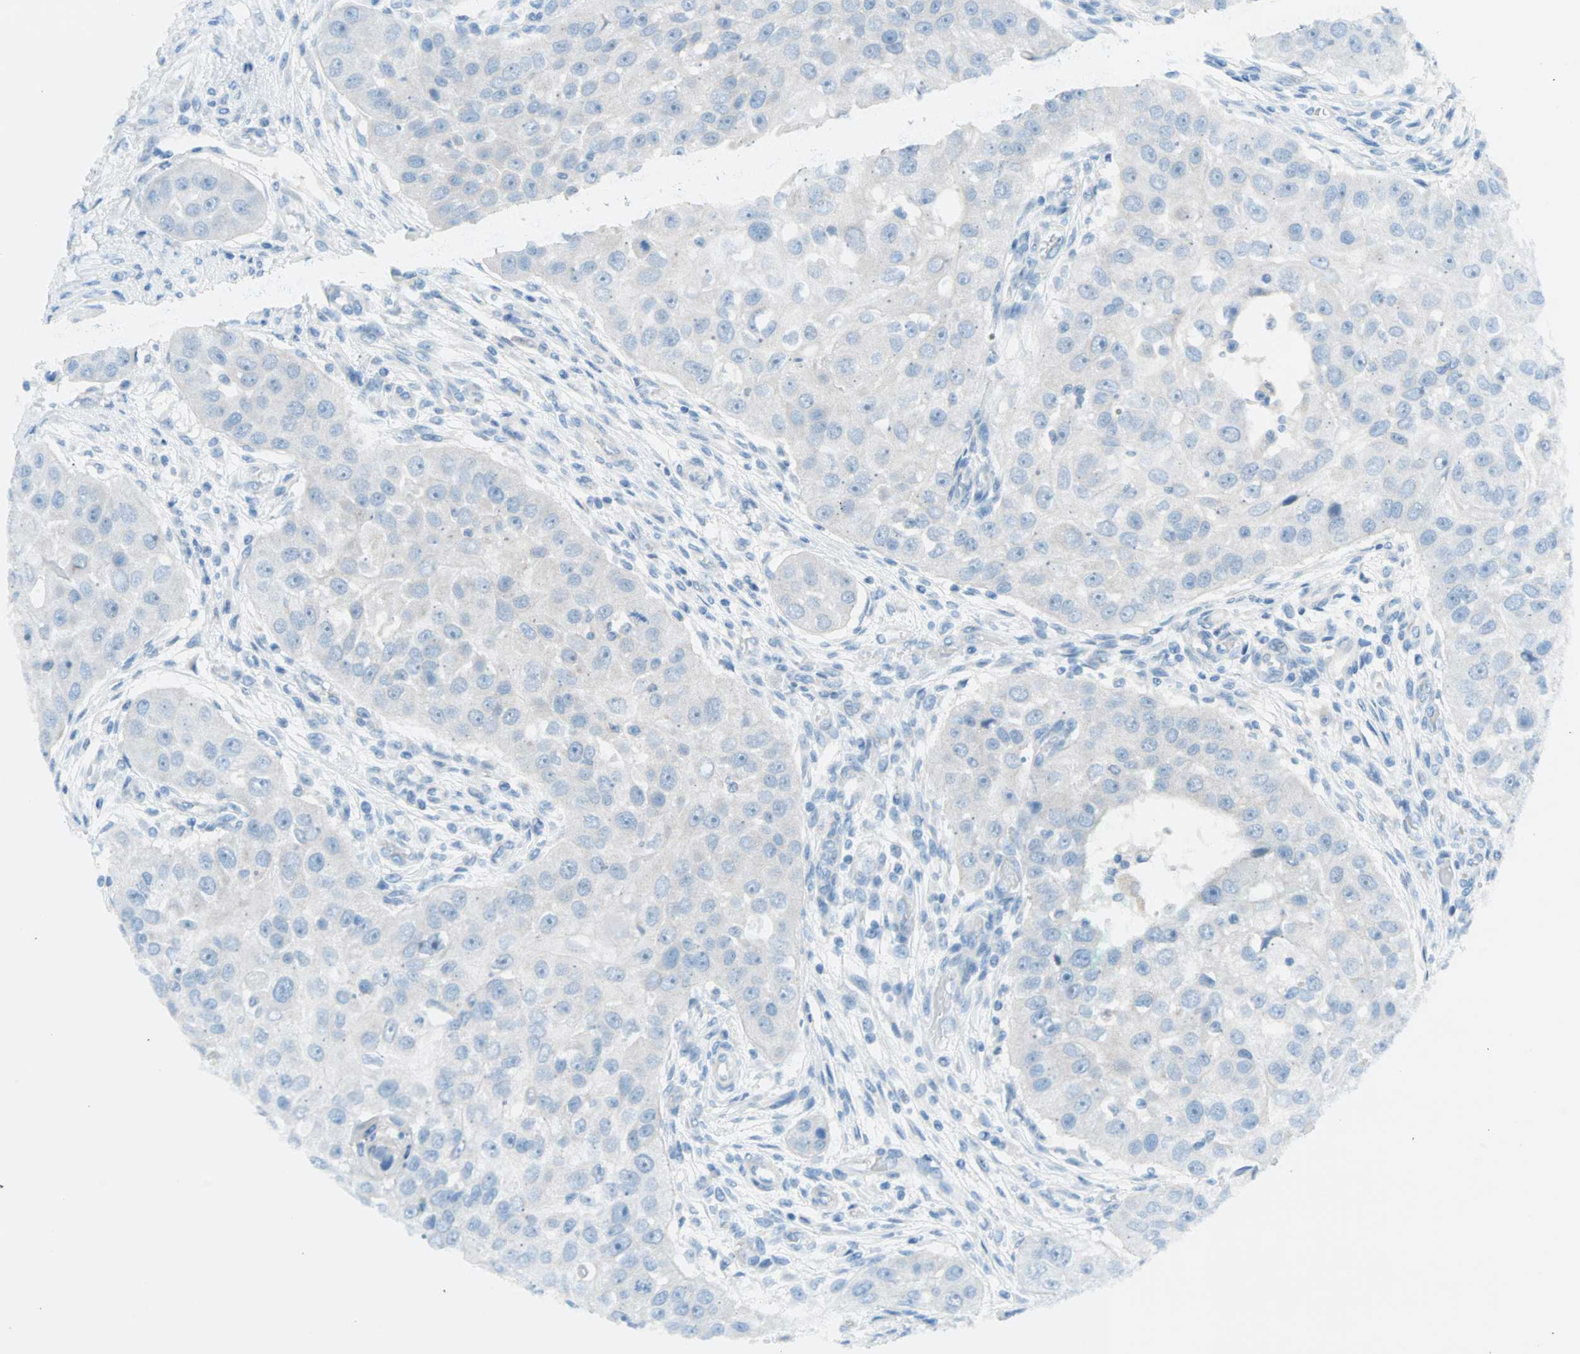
{"staining": {"intensity": "negative", "quantity": "none", "location": "none"}, "tissue": "head and neck cancer", "cell_type": "Tumor cells", "image_type": "cancer", "snomed": [{"axis": "morphology", "description": "Normal tissue, NOS"}, {"axis": "morphology", "description": "Squamous cell carcinoma, NOS"}, {"axis": "topography", "description": "Skeletal muscle"}, {"axis": "topography", "description": "Head-Neck"}], "caption": "A high-resolution photomicrograph shows immunohistochemistry (IHC) staining of head and neck squamous cell carcinoma, which reveals no significant staining in tumor cells.", "gene": "TMEM163", "patient": {"sex": "male", "age": 51}}